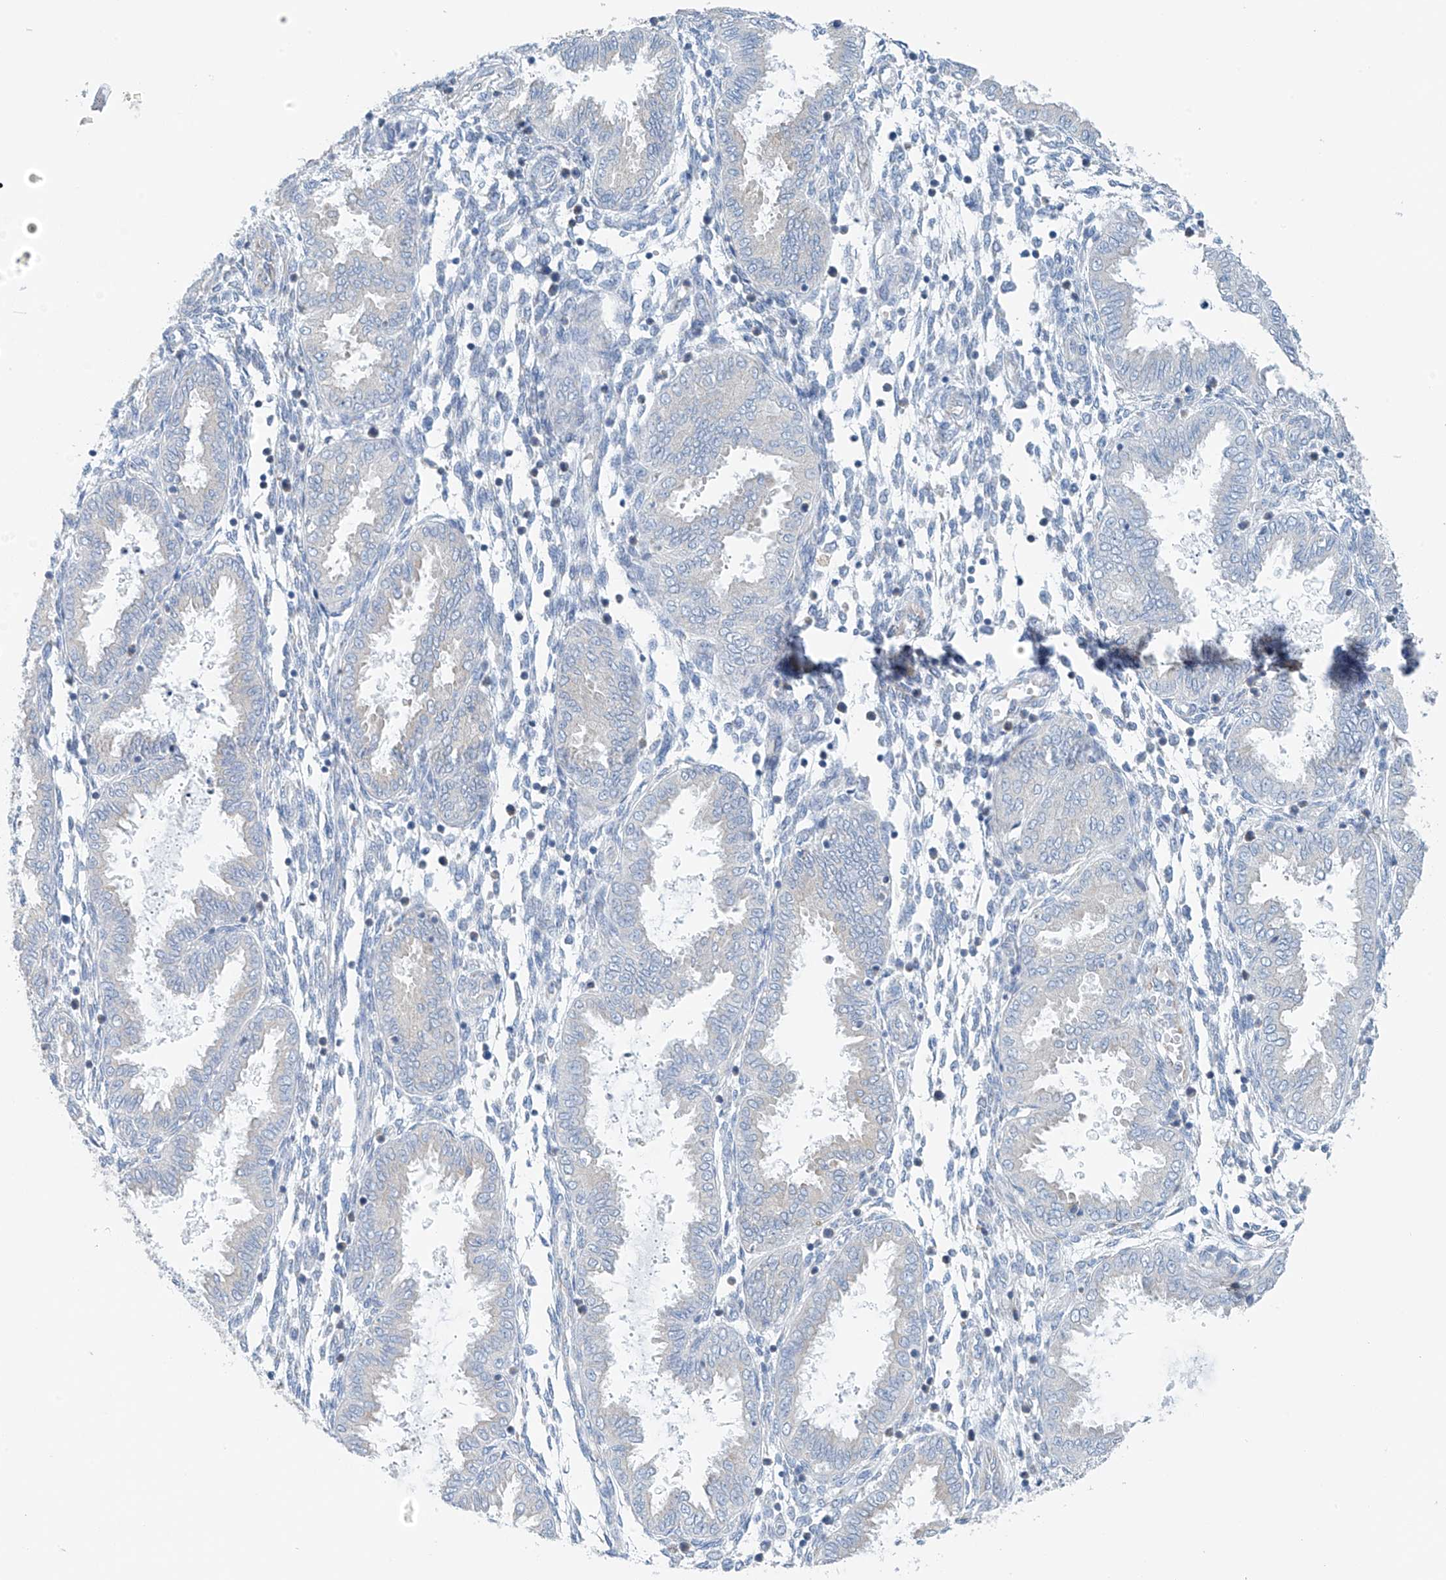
{"staining": {"intensity": "negative", "quantity": "none", "location": "none"}, "tissue": "endometrium", "cell_type": "Cells in endometrial stroma", "image_type": "normal", "snomed": [{"axis": "morphology", "description": "Normal tissue, NOS"}, {"axis": "topography", "description": "Endometrium"}], "caption": "Normal endometrium was stained to show a protein in brown. There is no significant expression in cells in endometrial stroma. (Stains: DAB immunohistochemistry (IHC) with hematoxylin counter stain, Microscopy: brightfield microscopy at high magnification).", "gene": "RCN2", "patient": {"sex": "female", "age": 33}}